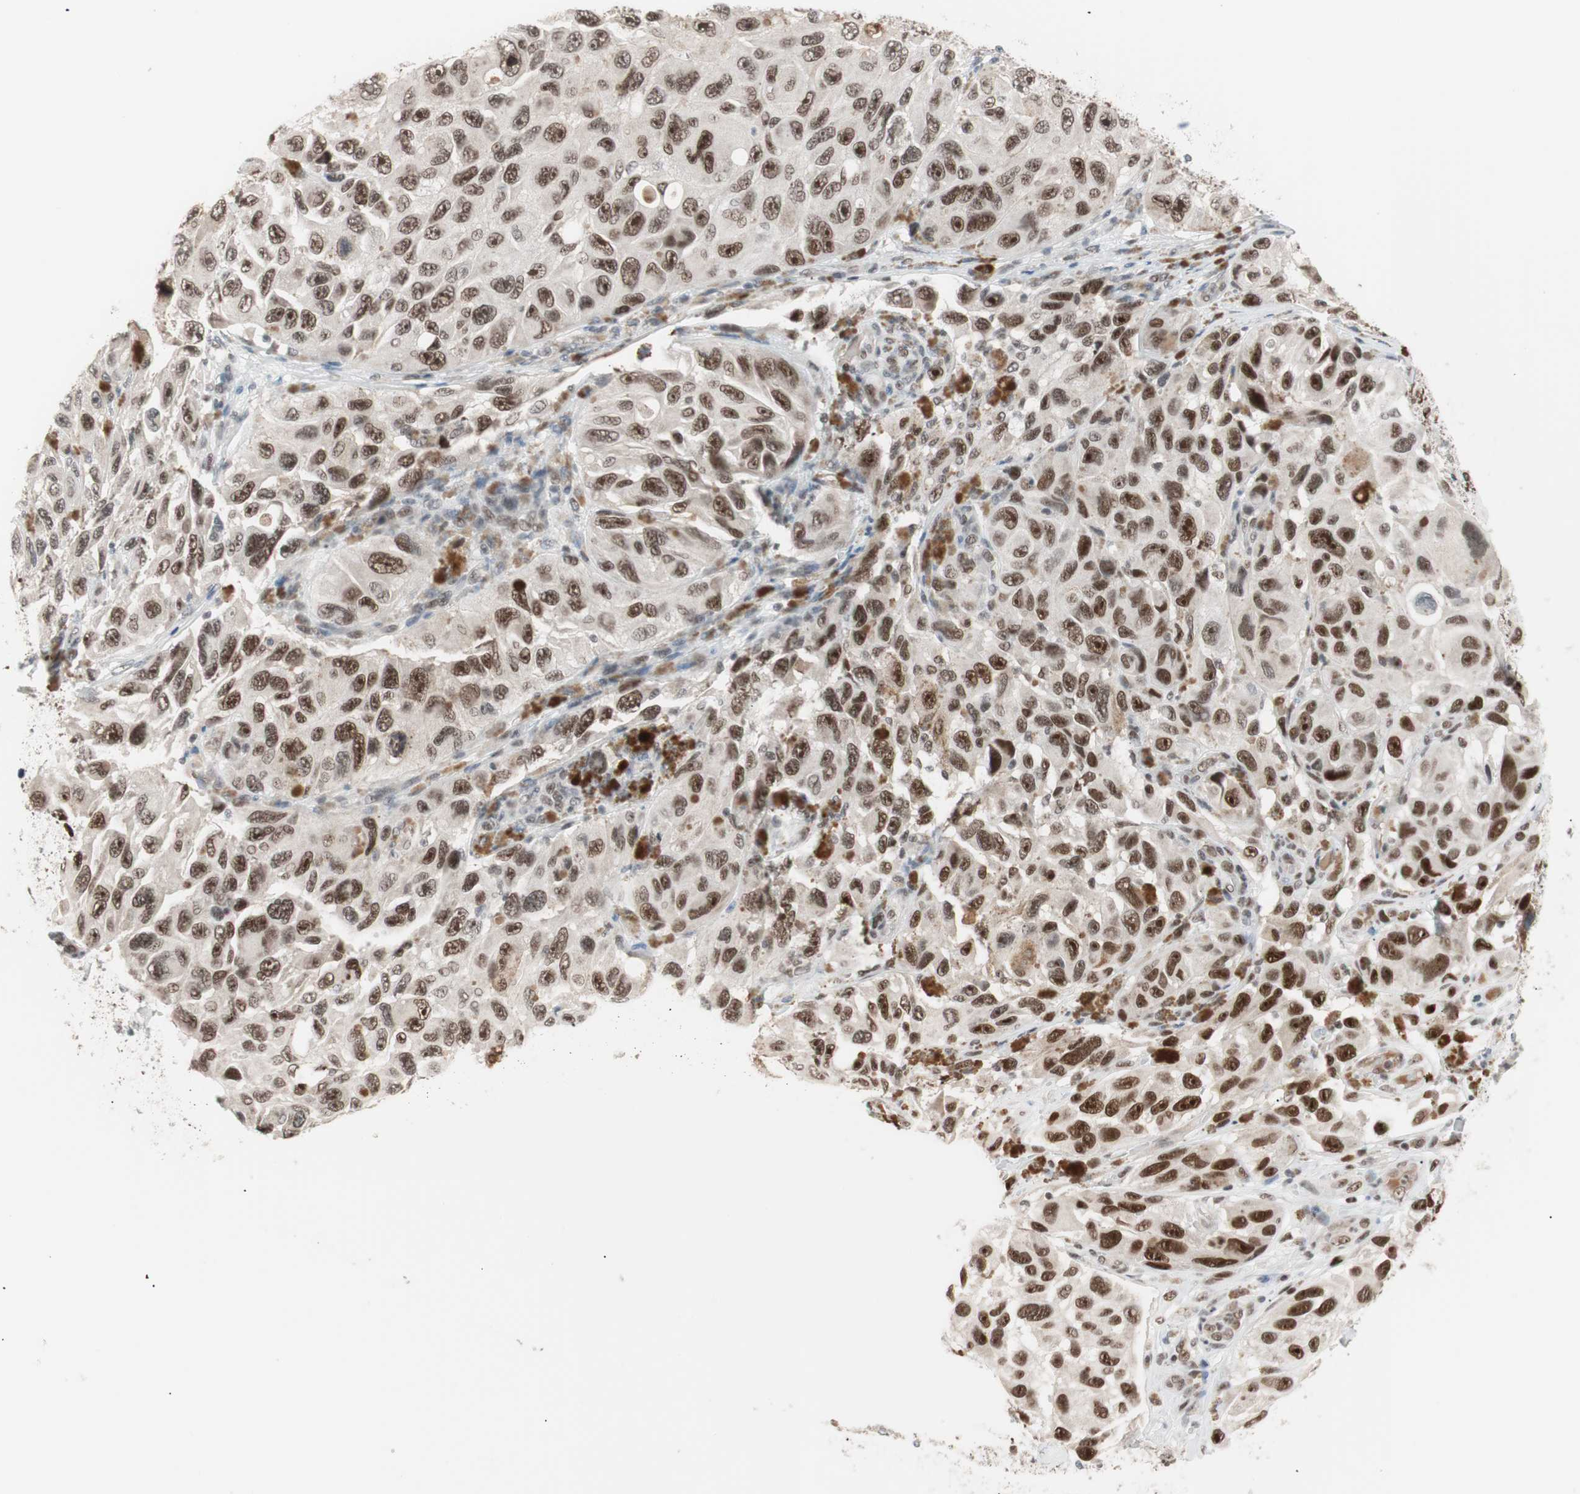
{"staining": {"intensity": "strong", "quantity": ">75%", "location": "nuclear"}, "tissue": "melanoma", "cell_type": "Tumor cells", "image_type": "cancer", "snomed": [{"axis": "morphology", "description": "Malignant melanoma, NOS"}, {"axis": "topography", "description": "Skin"}], "caption": "Protein staining exhibits strong nuclear staining in approximately >75% of tumor cells in malignant melanoma.", "gene": "LIG3", "patient": {"sex": "female", "age": 73}}